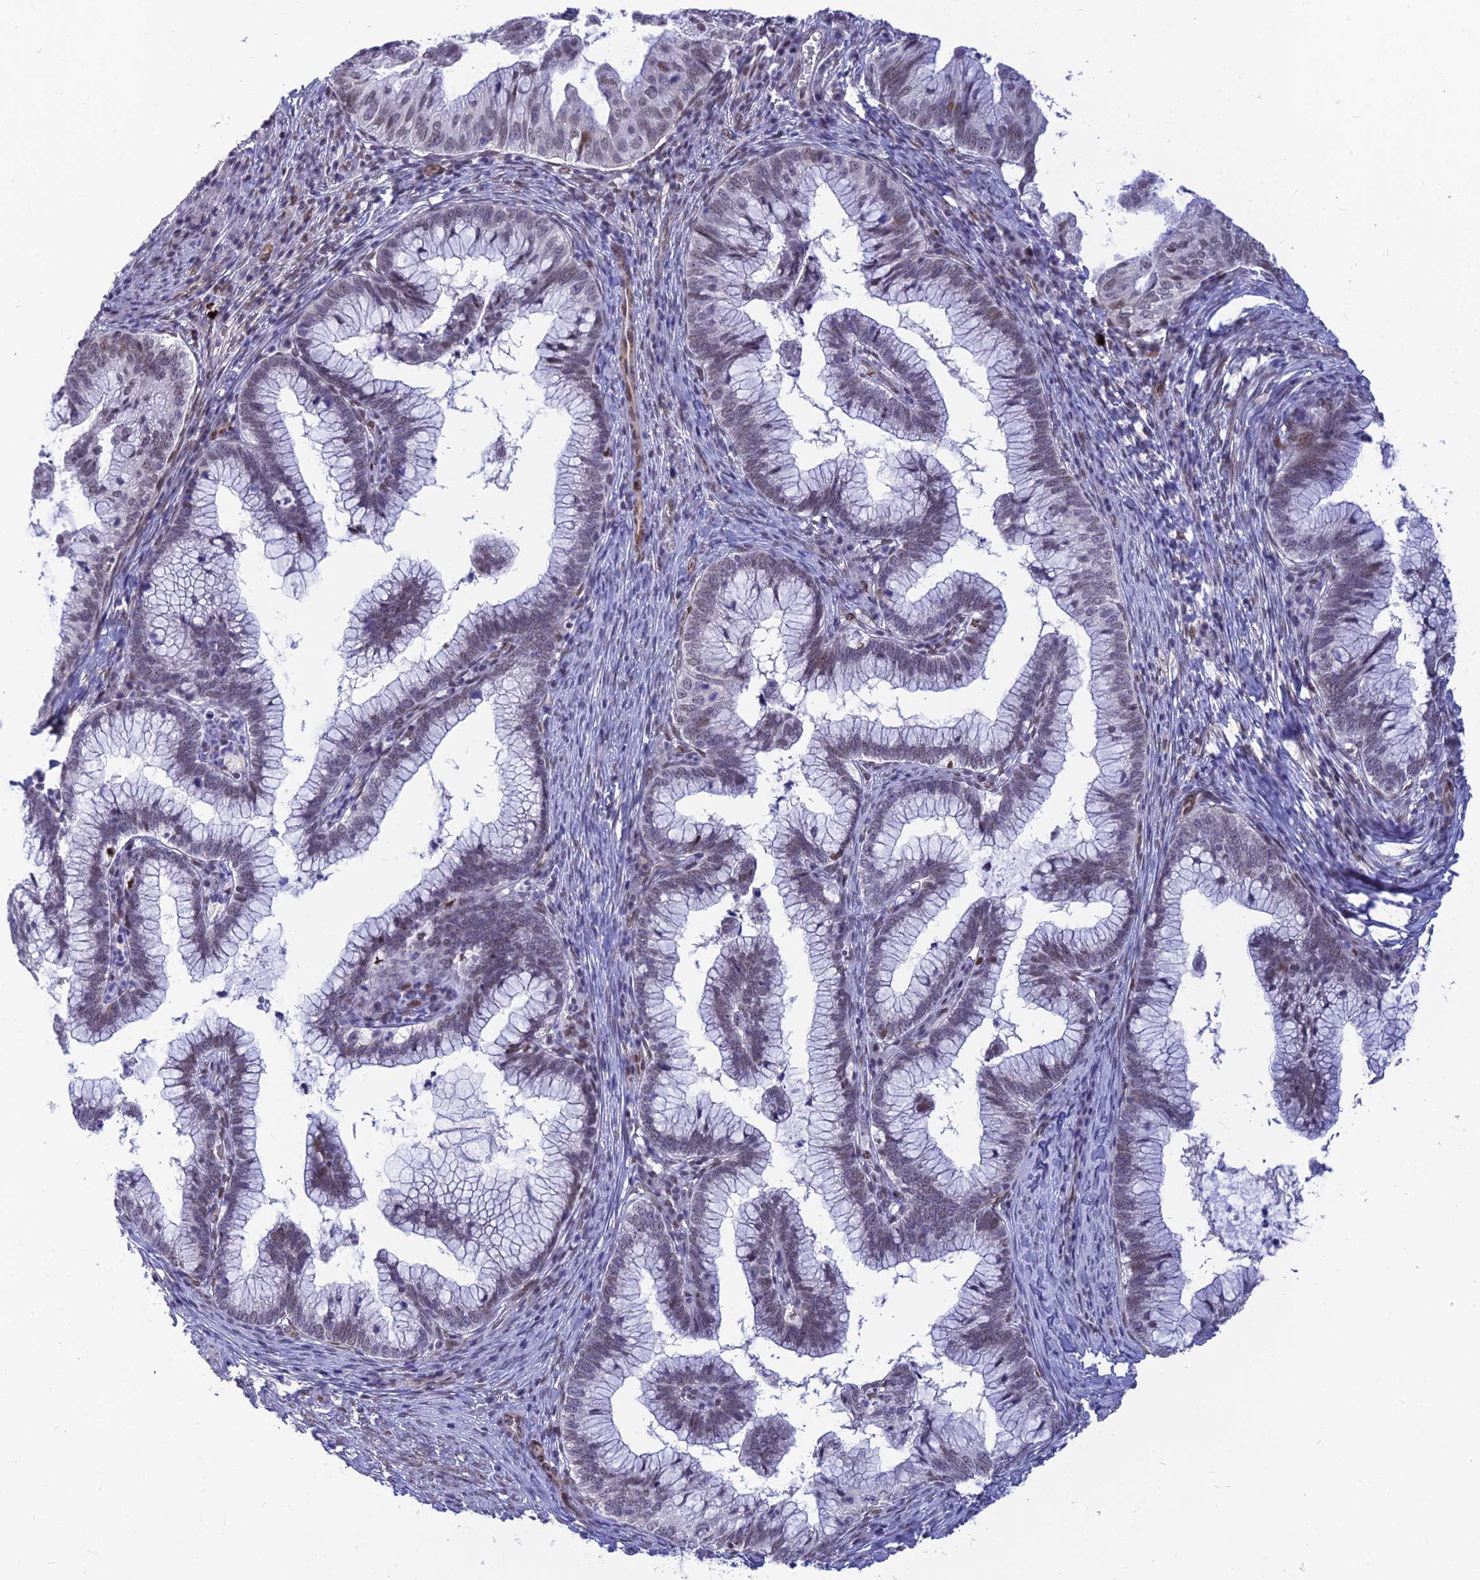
{"staining": {"intensity": "weak", "quantity": "25%-75%", "location": "nuclear"}, "tissue": "cervical cancer", "cell_type": "Tumor cells", "image_type": "cancer", "snomed": [{"axis": "morphology", "description": "Adenocarcinoma, NOS"}, {"axis": "topography", "description": "Cervix"}], "caption": "DAB (3,3'-diaminobenzidine) immunohistochemical staining of human cervical cancer (adenocarcinoma) displays weak nuclear protein expression in approximately 25%-75% of tumor cells.", "gene": "CLK4", "patient": {"sex": "female", "age": 36}}